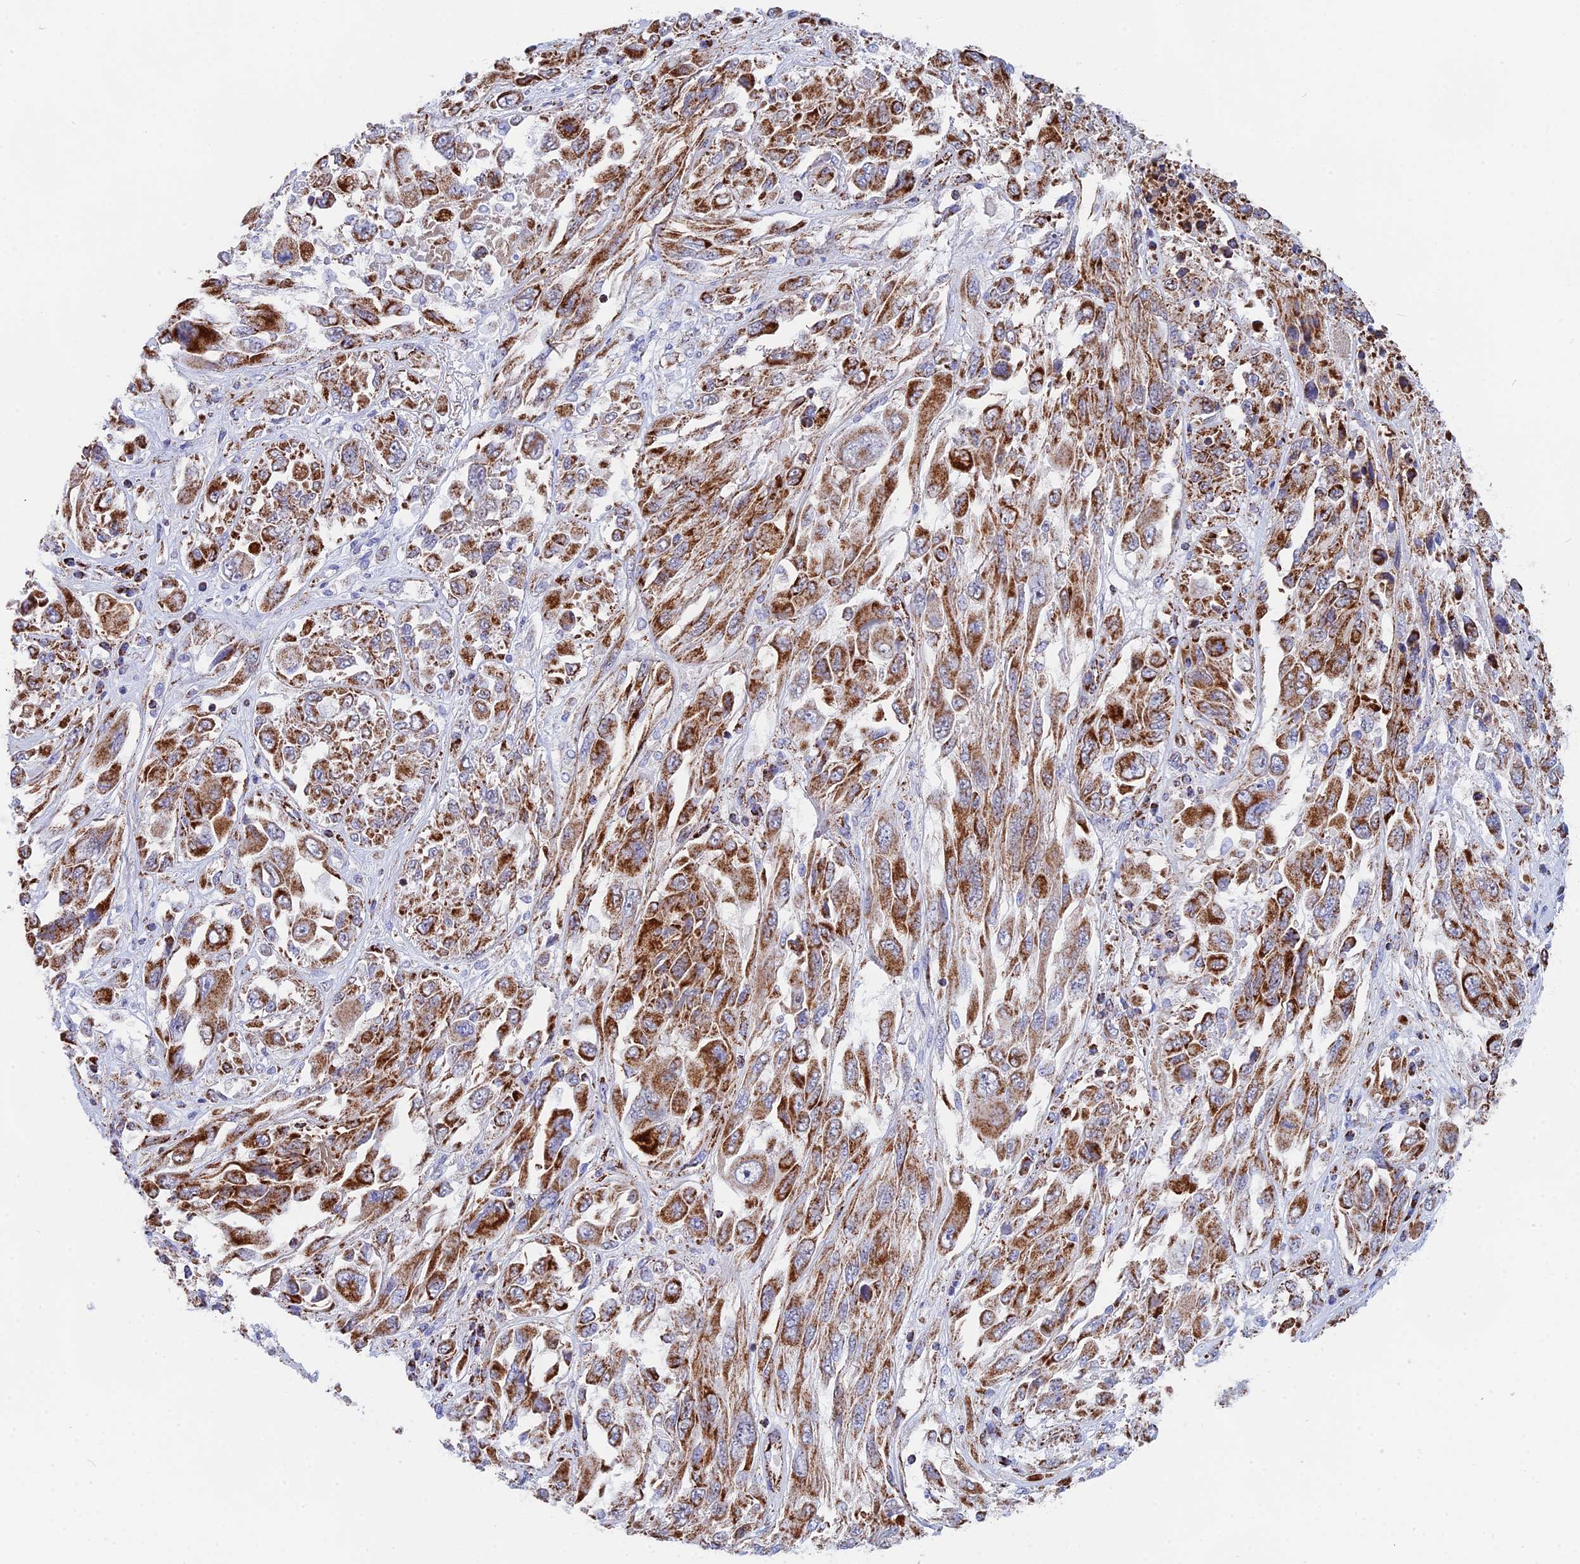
{"staining": {"intensity": "moderate", "quantity": ">75%", "location": "cytoplasmic/membranous"}, "tissue": "melanoma", "cell_type": "Tumor cells", "image_type": "cancer", "snomed": [{"axis": "morphology", "description": "Malignant melanoma, NOS"}, {"axis": "topography", "description": "Skin"}], "caption": "Approximately >75% of tumor cells in melanoma show moderate cytoplasmic/membranous protein positivity as visualized by brown immunohistochemical staining.", "gene": "NDUFA5", "patient": {"sex": "female", "age": 91}}